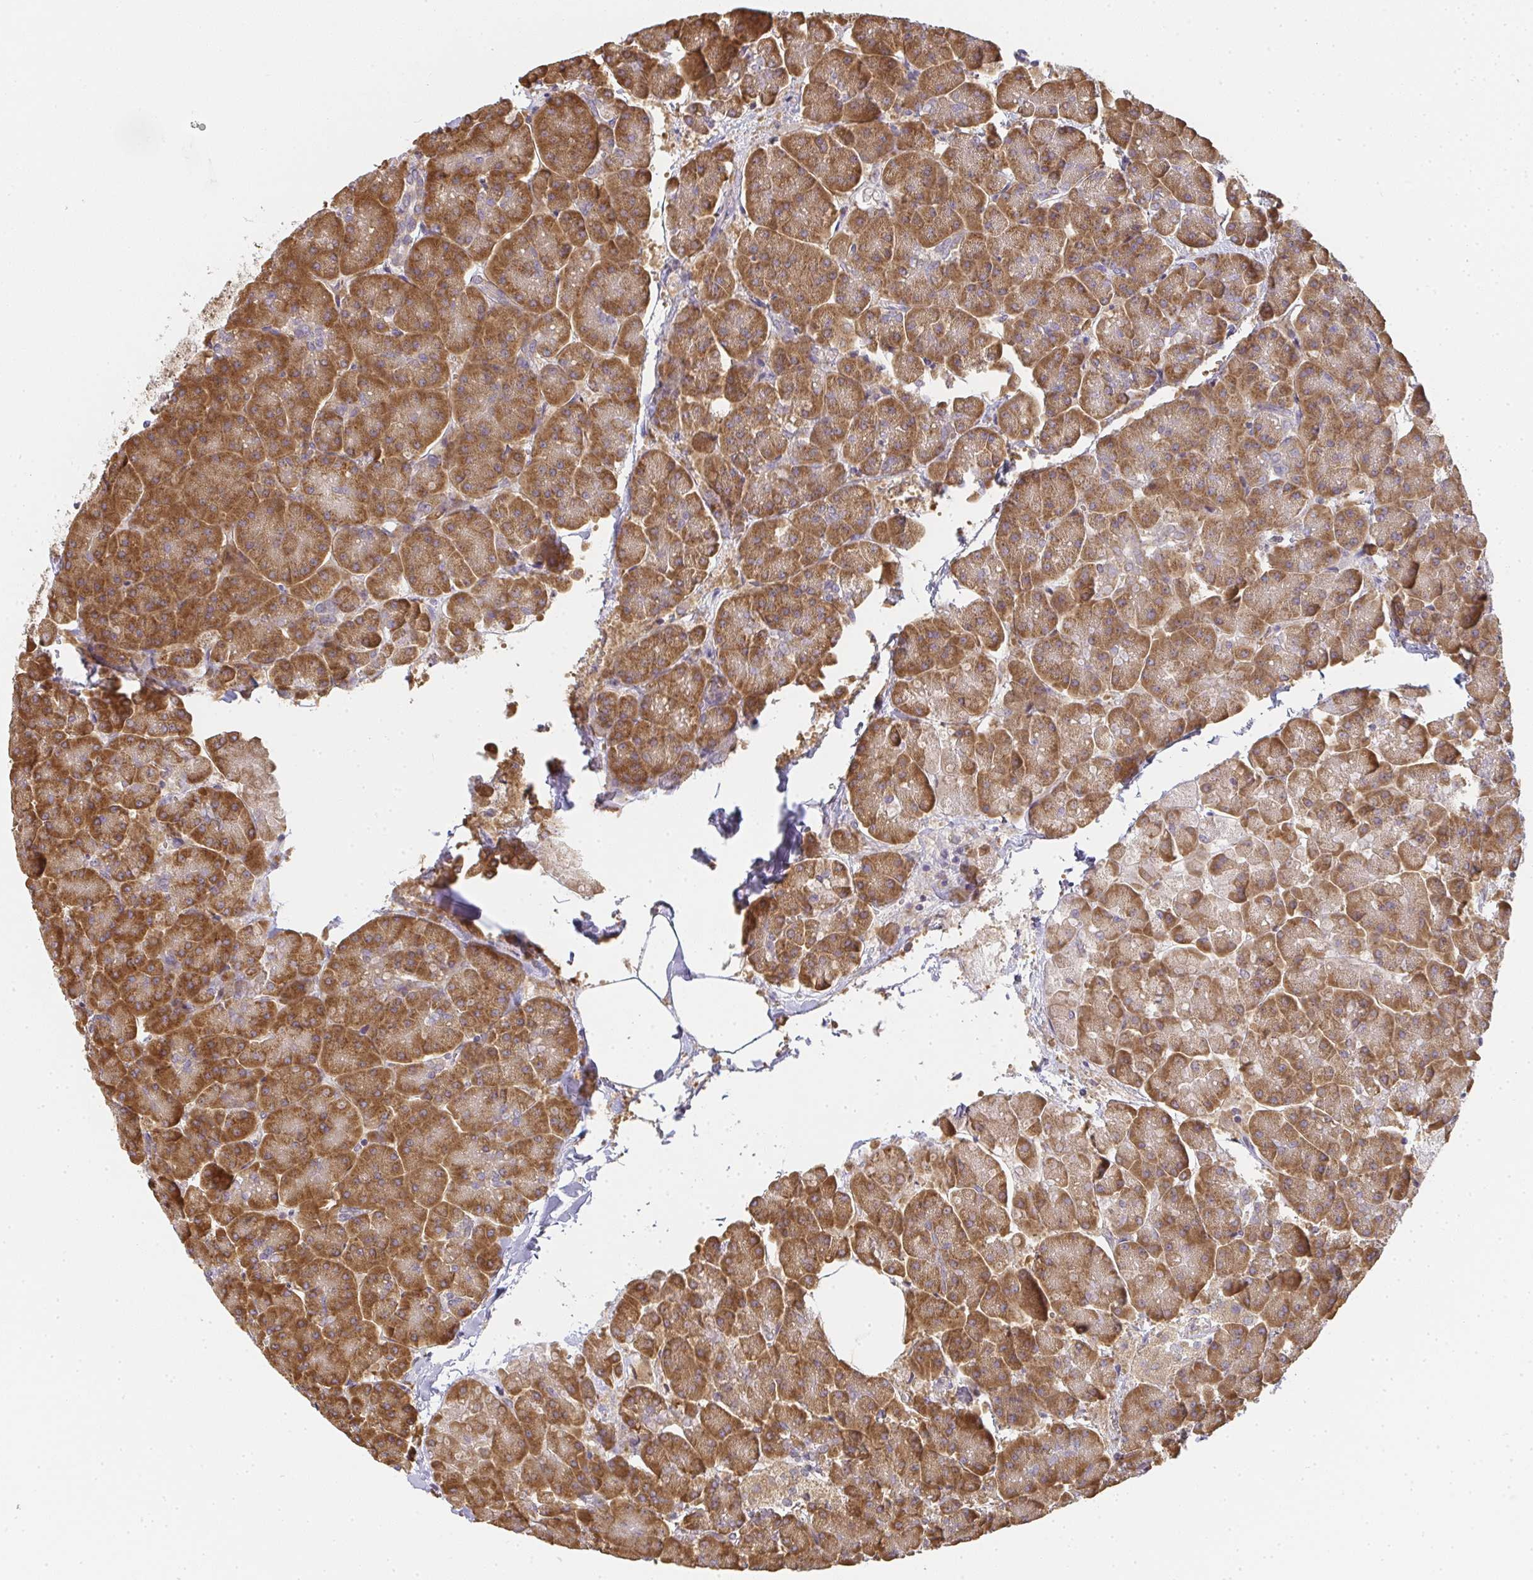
{"staining": {"intensity": "strong", "quantity": ">75%", "location": "cytoplasmic/membranous"}, "tissue": "pancreas", "cell_type": "Exocrine glandular cells", "image_type": "normal", "snomed": [{"axis": "morphology", "description": "Normal tissue, NOS"}, {"axis": "topography", "description": "Pancreas"}, {"axis": "topography", "description": "Peripheral nerve tissue"}], "caption": "Protein staining shows strong cytoplasmic/membranous expression in about >75% of exocrine glandular cells in benign pancreas. The protein is shown in brown color, while the nuclei are stained blue.", "gene": "SLC35B3", "patient": {"sex": "male", "age": 54}}